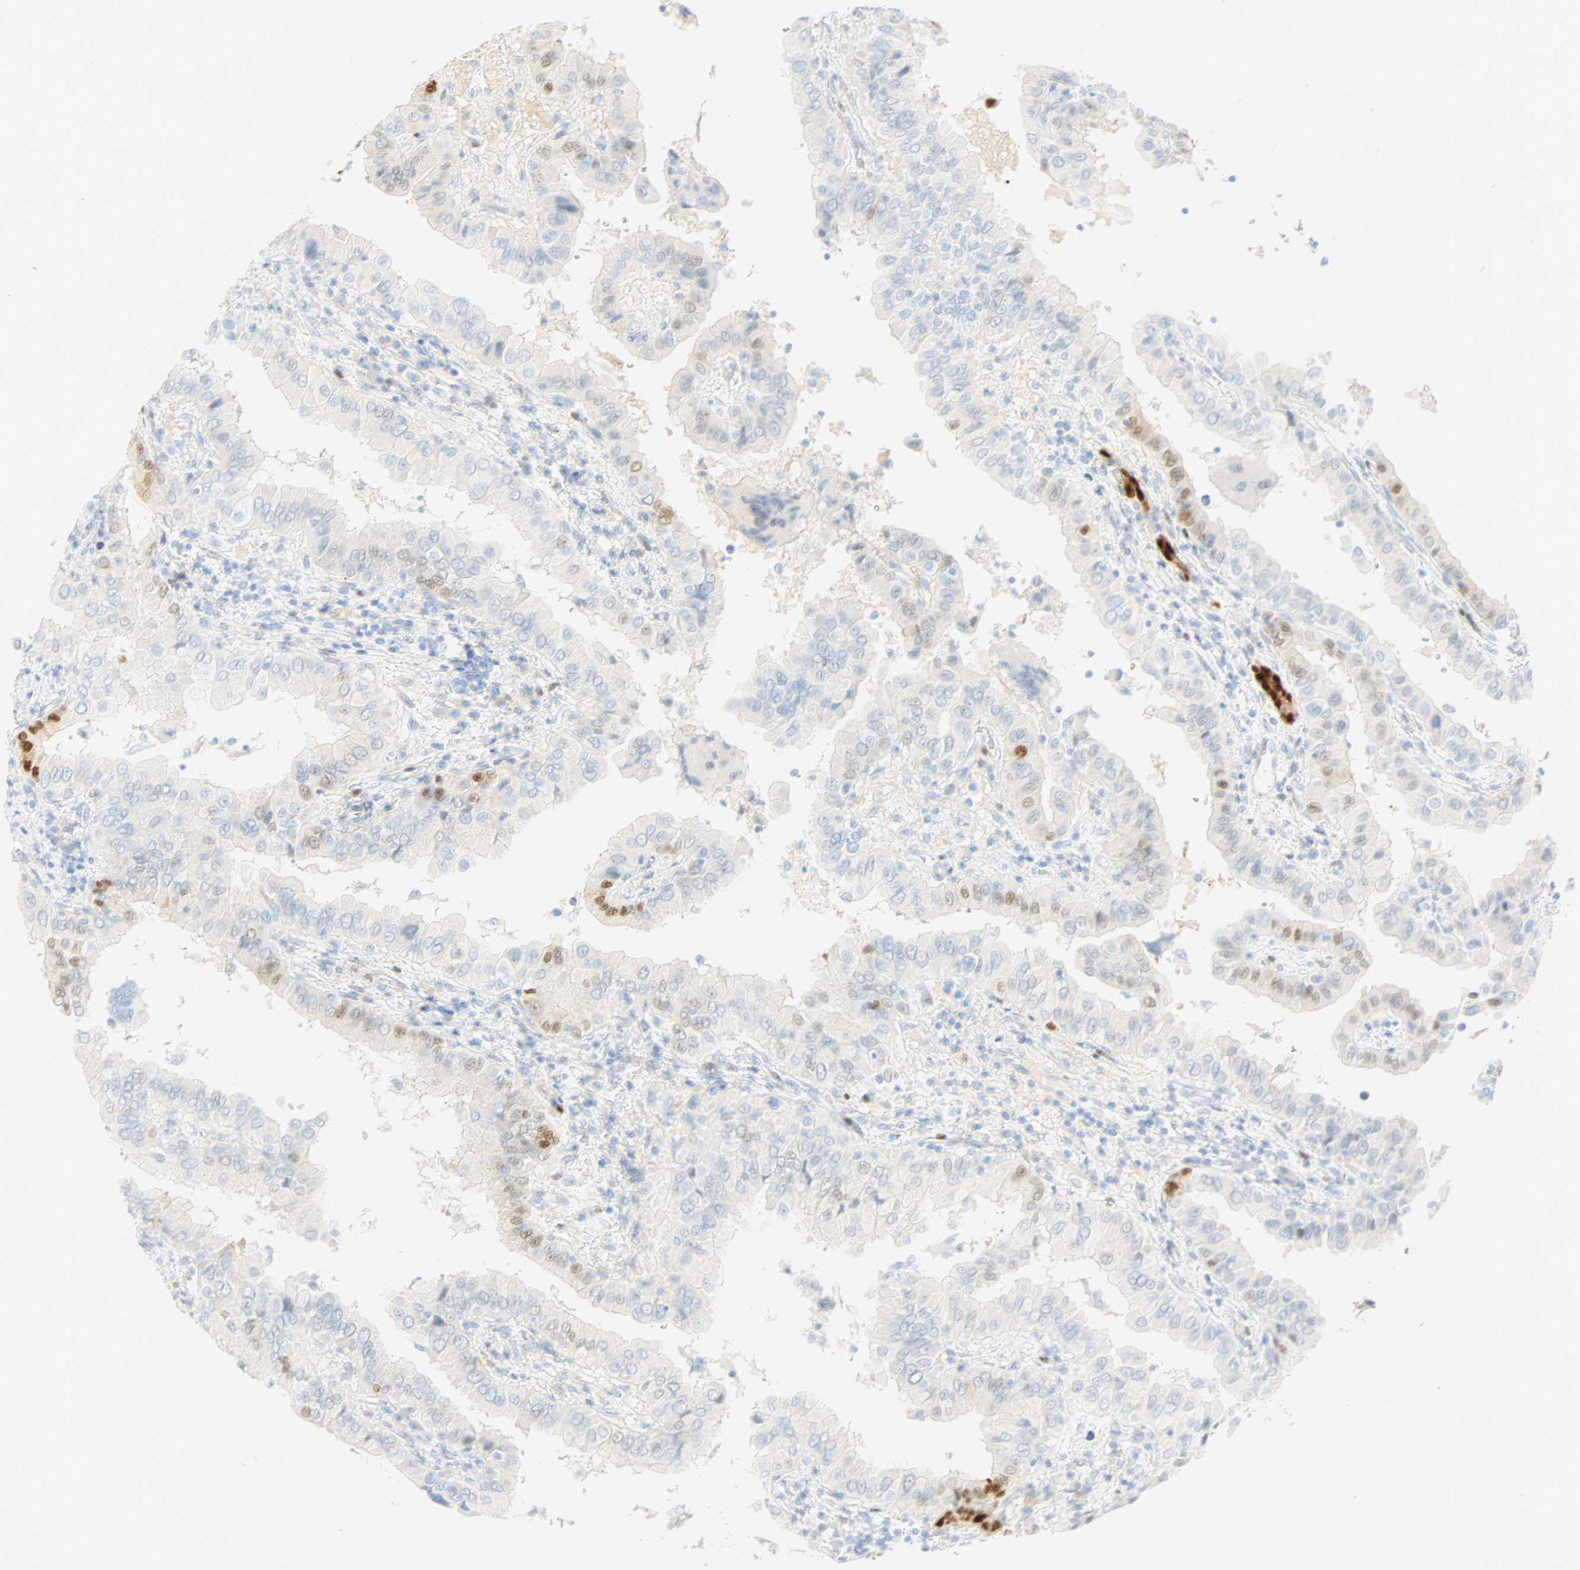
{"staining": {"intensity": "weak", "quantity": "<25%", "location": "nuclear"}, "tissue": "thyroid cancer", "cell_type": "Tumor cells", "image_type": "cancer", "snomed": [{"axis": "morphology", "description": "Papillary adenocarcinoma, NOS"}, {"axis": "topography", "description": "Thyroid gland"}], "caption": "Thyroid cancer was stained to show a protein in brown. There is no significant expression in tumor cells. (DAB (3,3'-diaminobenzidine) immunohistochemistry (IHC) with hematoxylin counter stain).", "gene": "SELENBP1", "patient": {"sex": "male", "age": 33}}